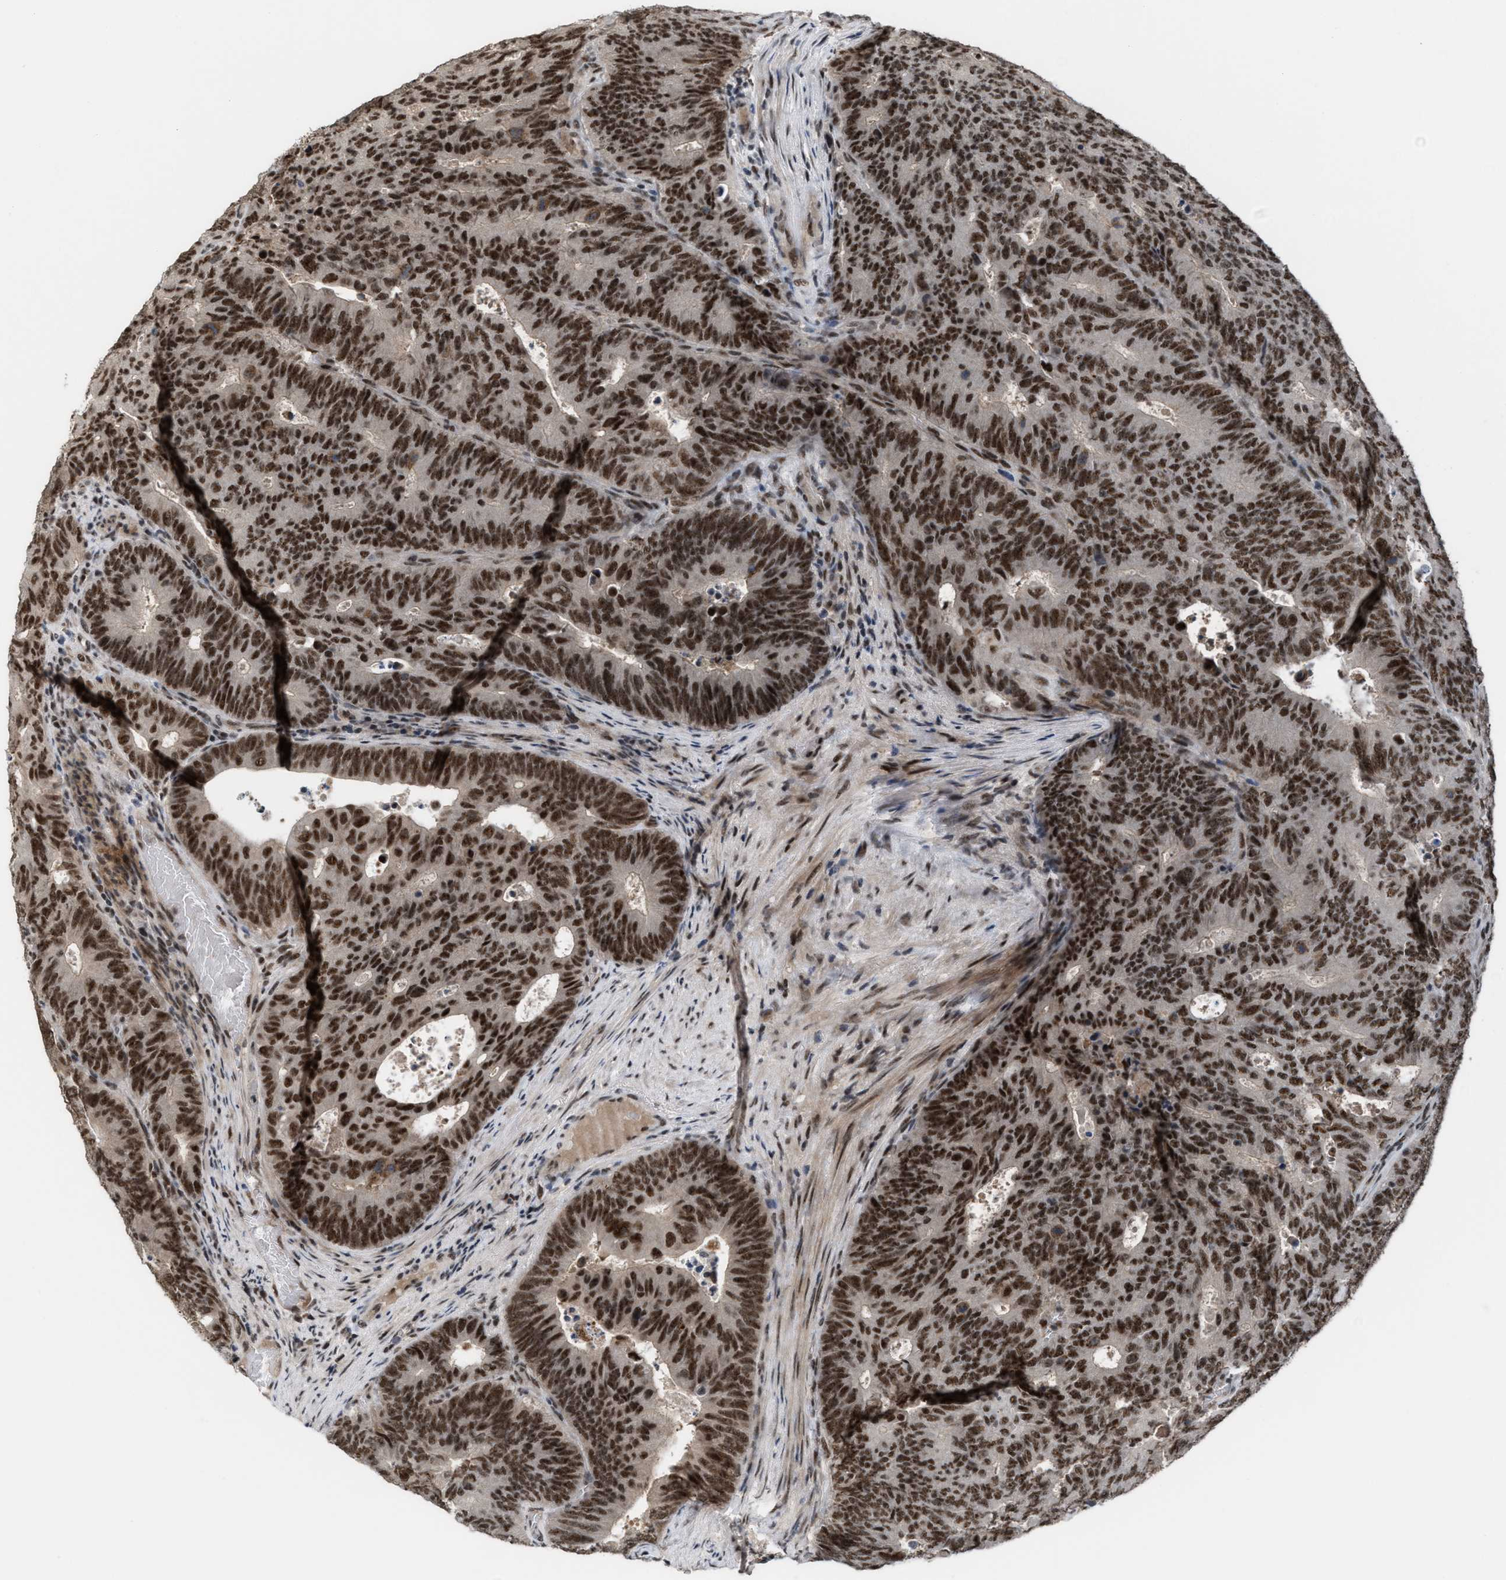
{"staining": {"intensity": "strong", "quantity": ">75%", "location": "nuclear"}, "tissue": "colorectal cancer", "cell_type": "Tumor cells", "image_type": "cancer", "snomed": [{"axis": "morphology", "description": "Adenocarcinoma, NOS"}, {"axis": "topography", "description": "Colon"}], "caption": "Colorectal cancer (adenocarcinoma) was stained to show a protein in brown. There is high levels of strong nuclear positivity in approximately >75% of tumor cells.", "gene": "PRPF4", "patient": {"sex": "male", "age": 87}}